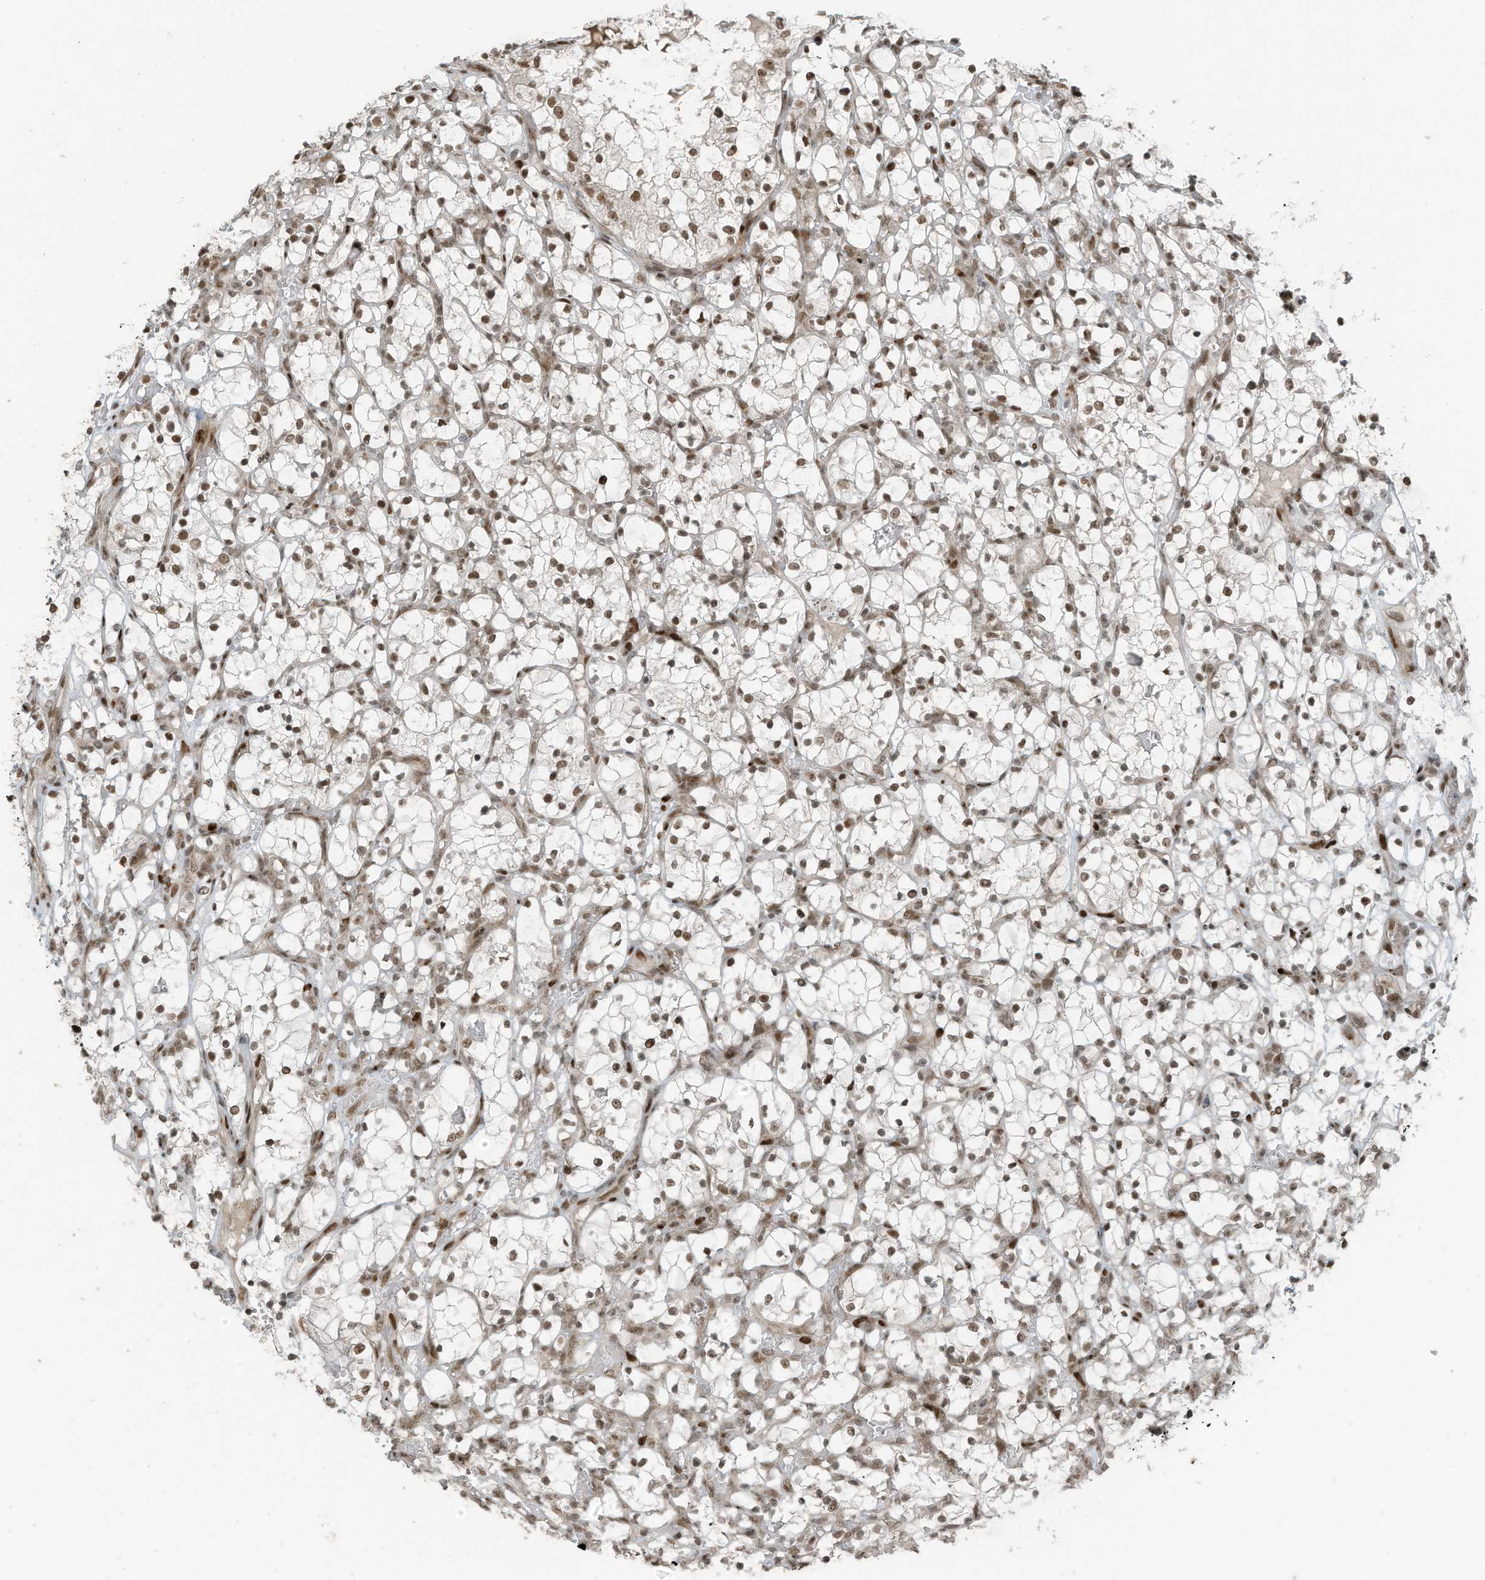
{"staining": {"intensity": "weak", "quantity": "25%-75%", "location": "nuclear"}, "tissue": "renal cancer", "cell_type": "Tumor cells", "image_type": "cancer", "snomed": [{"axis": "morphology", "description": "Adenocarcinoma, NOS"}, {"axis": "topography", "description": "Kidney"}], "caption": "This photomicrograph exhibits immunohistochemistry (IHC) staining of renal cancer (adenocarcinoma), with low weak nuclear expression in approximately 25%-75% of tumor cells.", "gene": "PCNP", "patient": {"sex": "female", "age": 69}}